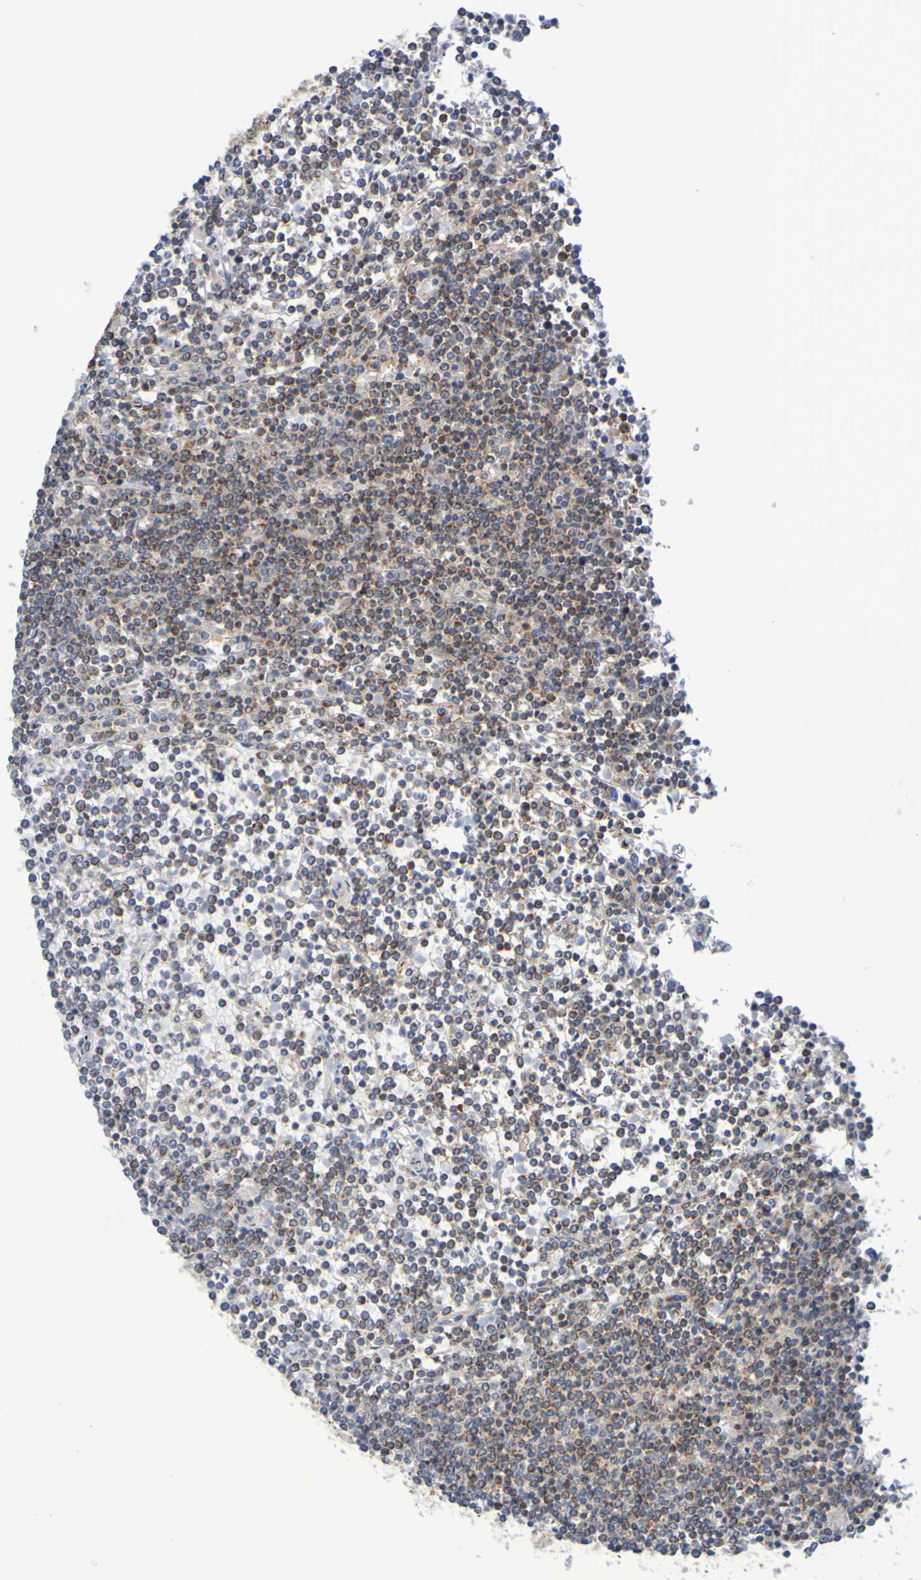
{"staining": {"intensity": "strong", "quantity": ">75%", "location": "cytoplasmic/membranous"}, "tissue": "lymphoma", "cell_type": "Tumor cells", "image_type": "cancer", "snomed": [{"axis": "morphology", "description": "Malignant lymphoma, non-Hodgkin's type, Low grade"}, {"axis": "topography", "description": "Spleen"}], "caption": "Tumor cells show strong cytoplasmic/membranous positivity in approximately >75% of cells in lymphoma. (Stains: DAB in brown, nuclei in blue, Microscopy: brightfield microscopy at high magnification).", "gene": "CCDC51", "patient": {"sex": "female", "age": 19}}